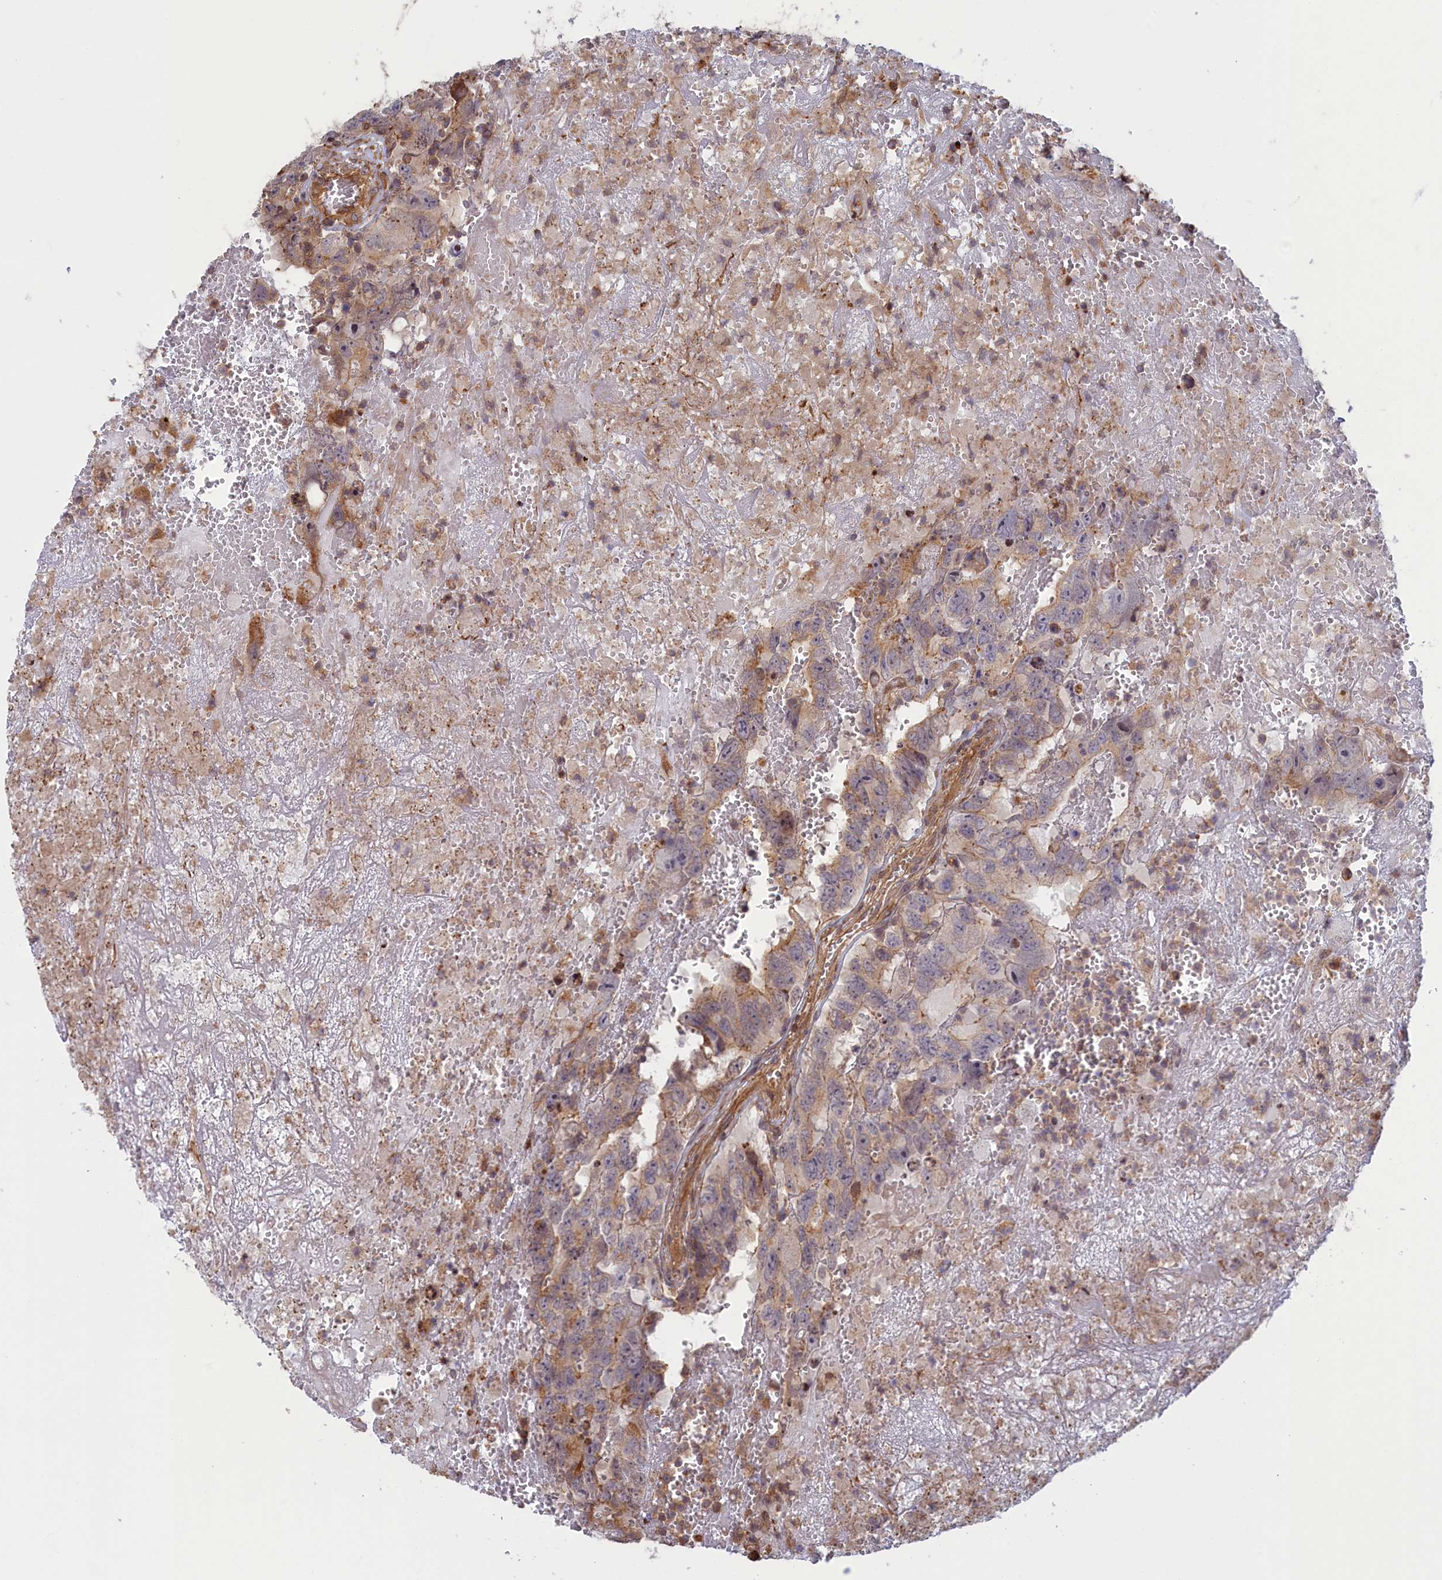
{"staining": {"intensity": "weak", "quantity": "<25%", "location": "cytoplasmic/membranous"}, "tissue": "testis cancer", "cell_type": "Tumor cells", "image_type": "cancer", "snomed": [{"axis": "morphology", "description": "Carcinoma, Embryonal, NOS"}, {"axis": "topography", "description": "Testis"}], "caption": "Micrograph shows no protein staining in tumor cells of testis cancer (embryonal carcinoma) tissue.", "gene": "RILPL1", "patient": {"sex": "male", "age": 45}}